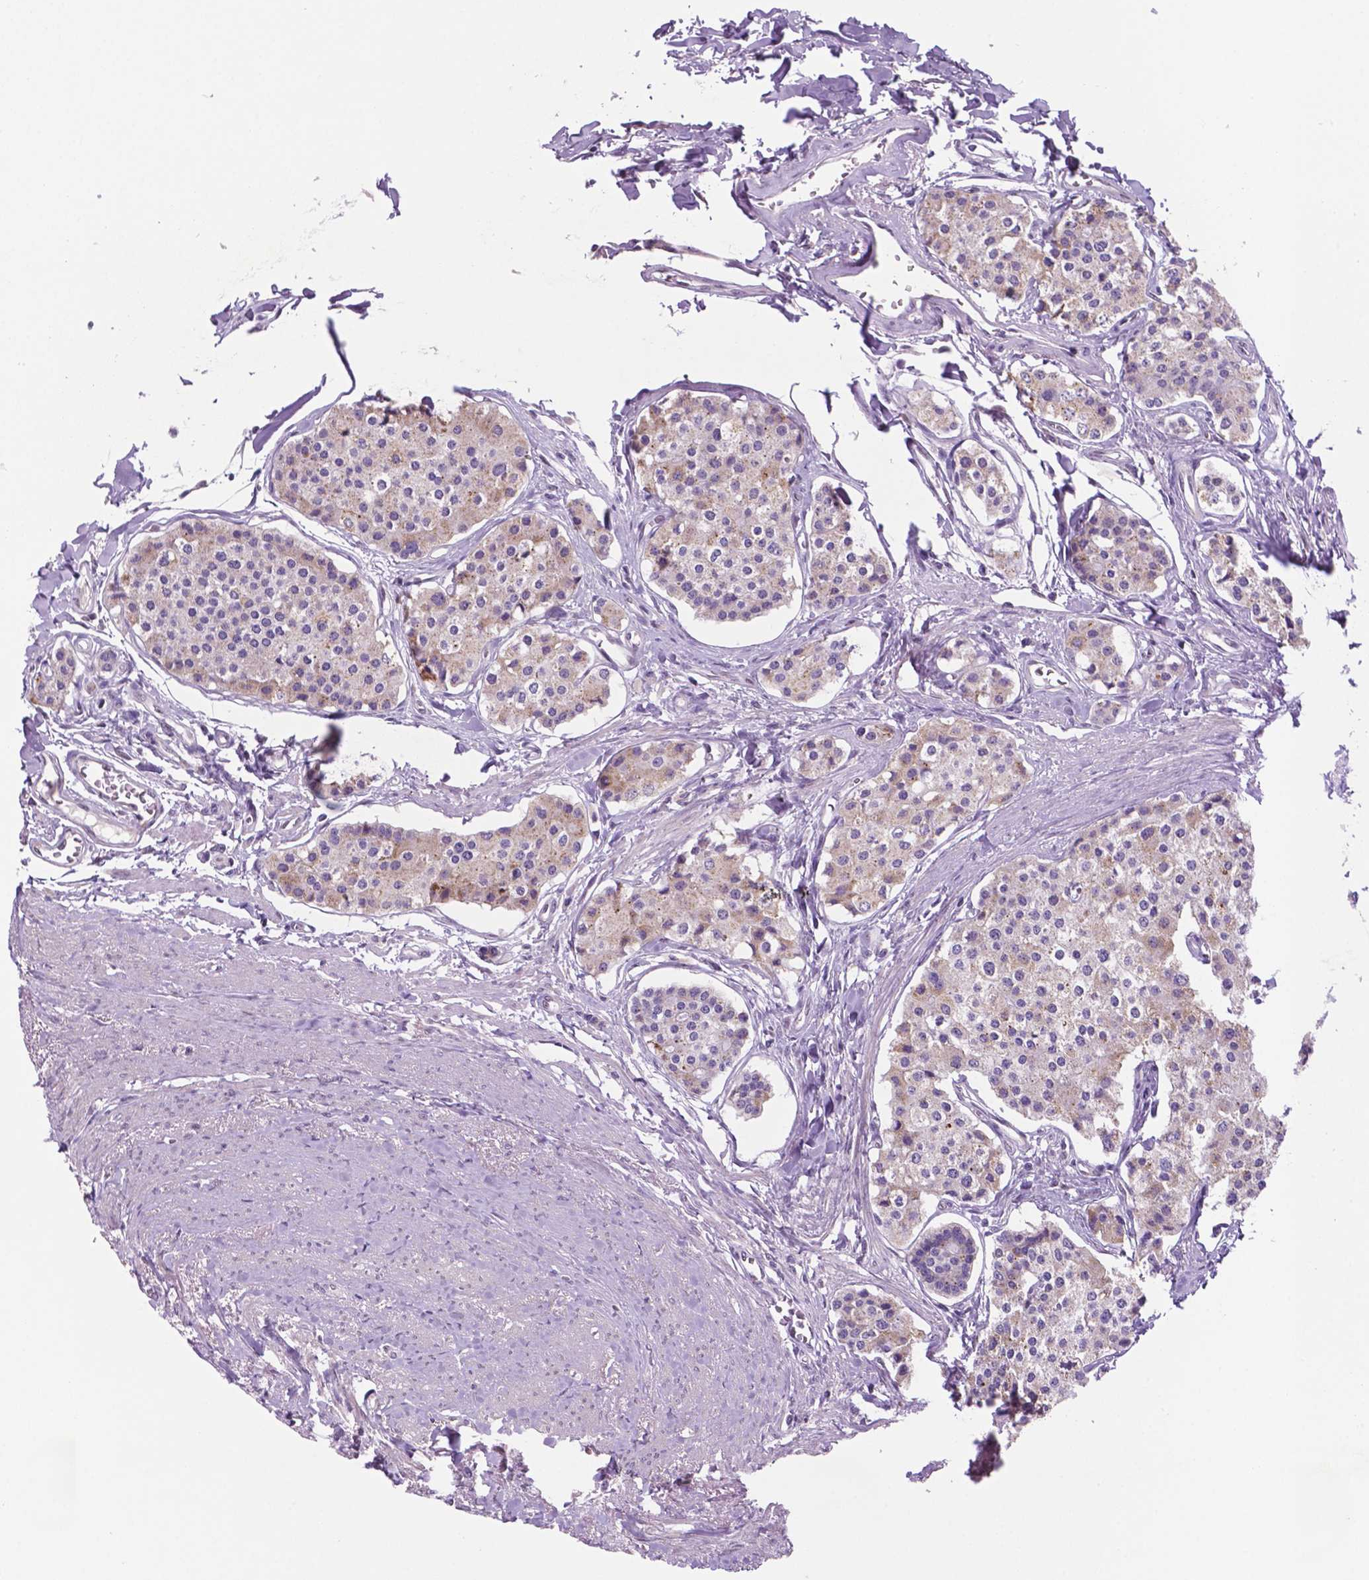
{"staining": {"intensity": "weak", "quantity": "<25%", "location": "cytoplasmic/membranous"}, "tissue": "carcinoid", "cell_type": "Tumor cells", "image_type": "cancer", "snomed": [{"axis": "morphology", "description": "Carcinoid, malignant, NOS"}, {"axis": "topography", "description": "Small intestine"}], "caption": "Human carcinoid stained for a protein using IHC shows no positivity in tumor cells.", "gene": "C18orf21", "patient": {"sex": "female", "age": 65}}